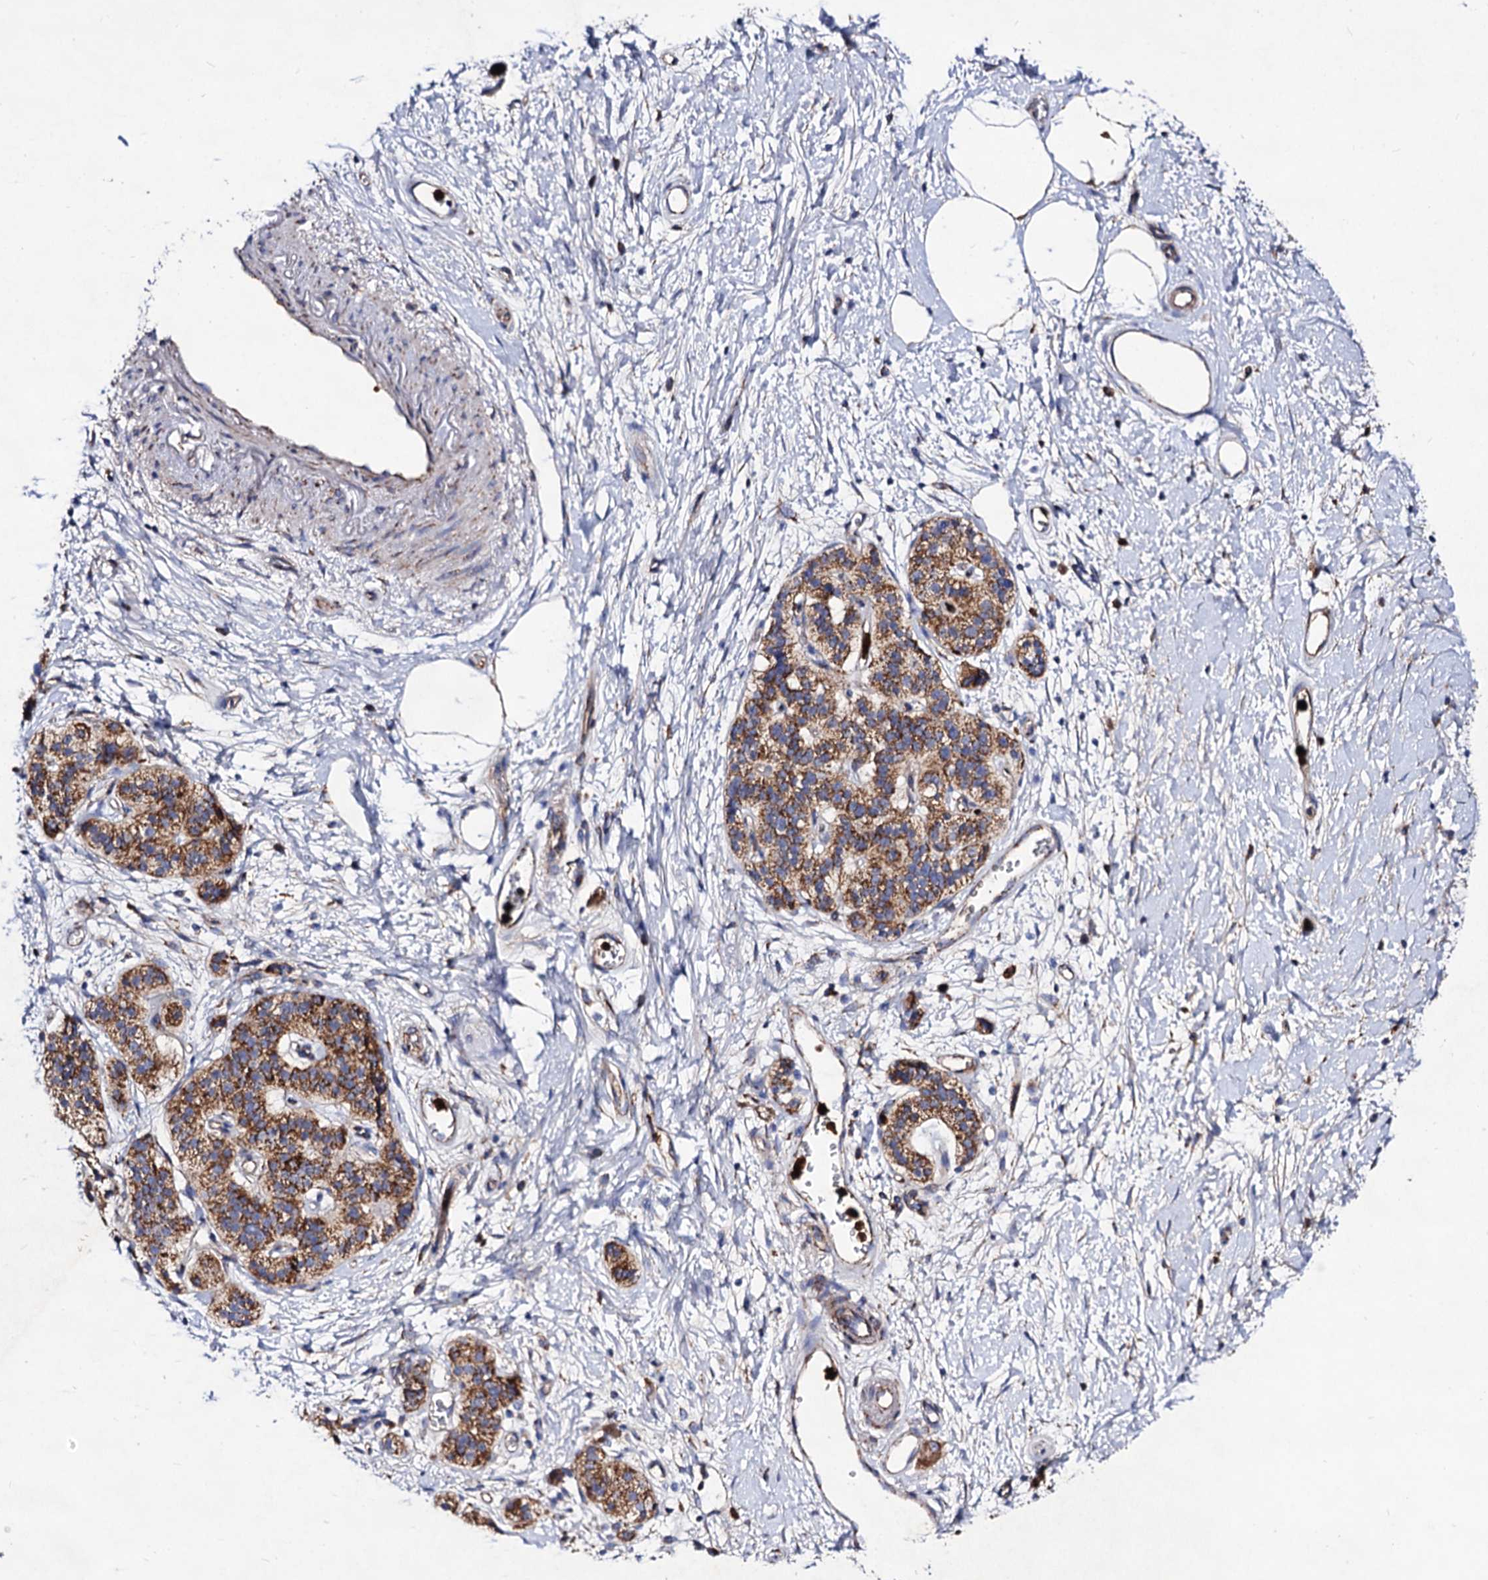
{"staining": {"intensity": "moderate", "quantity": ">75%", "location": "cytoplasmic/membranous"}, "tissue": "pancreatic cancer", "cell_type": "Tumor cells", "image_type": "cancer", "snomed": [{"axis": "morphology", "description": "Adenocarcinoma, NOS"}, {"axis": "topography", "description": "Pancreas"}], "caption": "Adenocarcinoma (pancreatic) was stained to show a protein in brown. There is medium levels of moderate cytoplasmic/membranous expression in approximately >75% of tumor cells.", "gene": "ACAD9", "patient": {"sex": "male", "age": 68}}